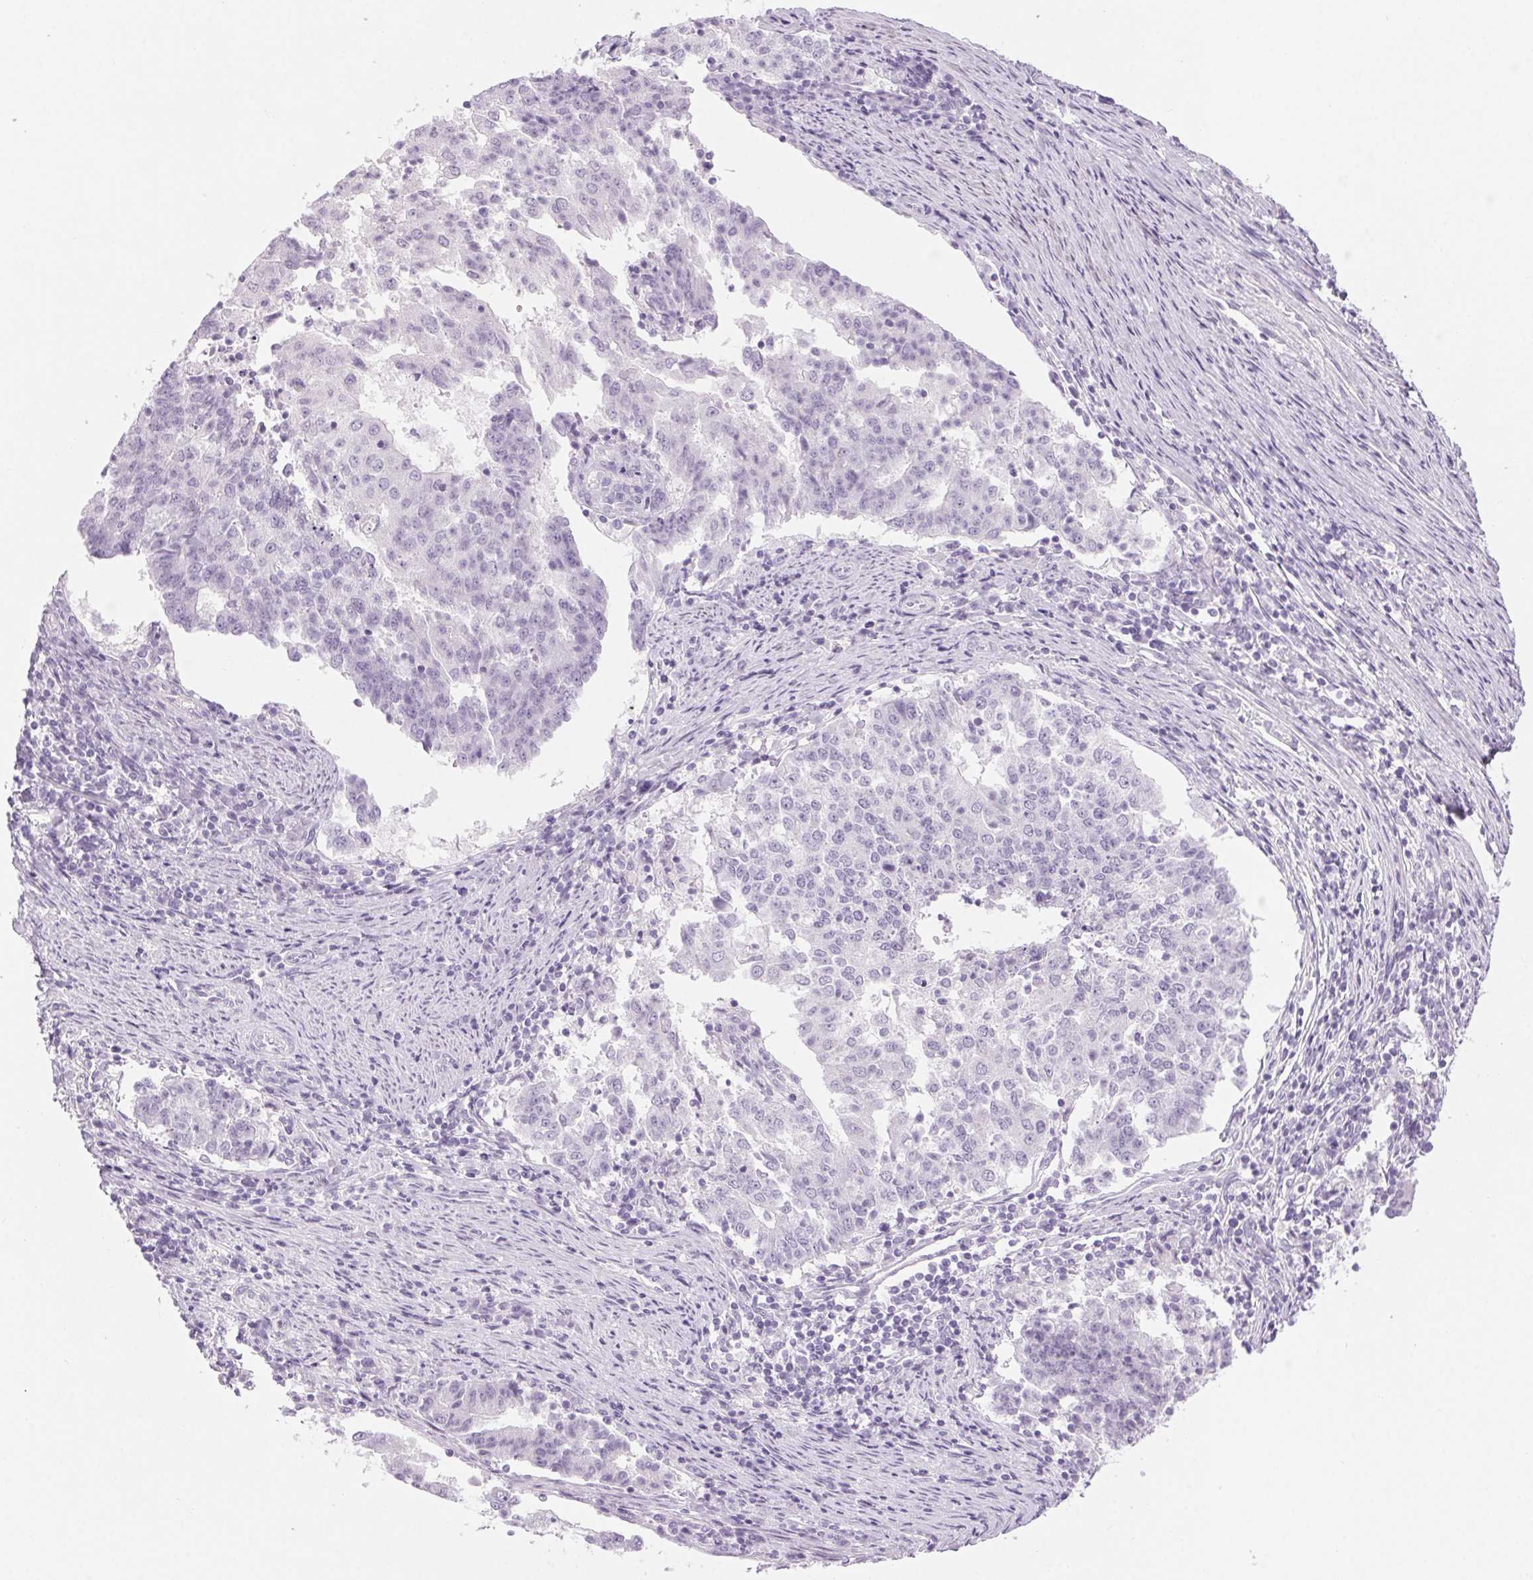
{"staining": {"intensity": "negative", "quantity": "none", "location": "none"}, "tissue": "endometrial cancer", "cell_type": "Tumor cells", "image_type": "cancer", "snomed": [{"axis": "morphology", "description": "Adenocarcinoma, NOS"}, {"axis": "topography", "description": "Endometrium"}], "caption": "The IHC histopathology image has no significant staining in tumor cells of endometrial cancer (adenocarcinoma) tissue.", "gene": "LRP2", "patient": {"sex": "female", "age": 82}}